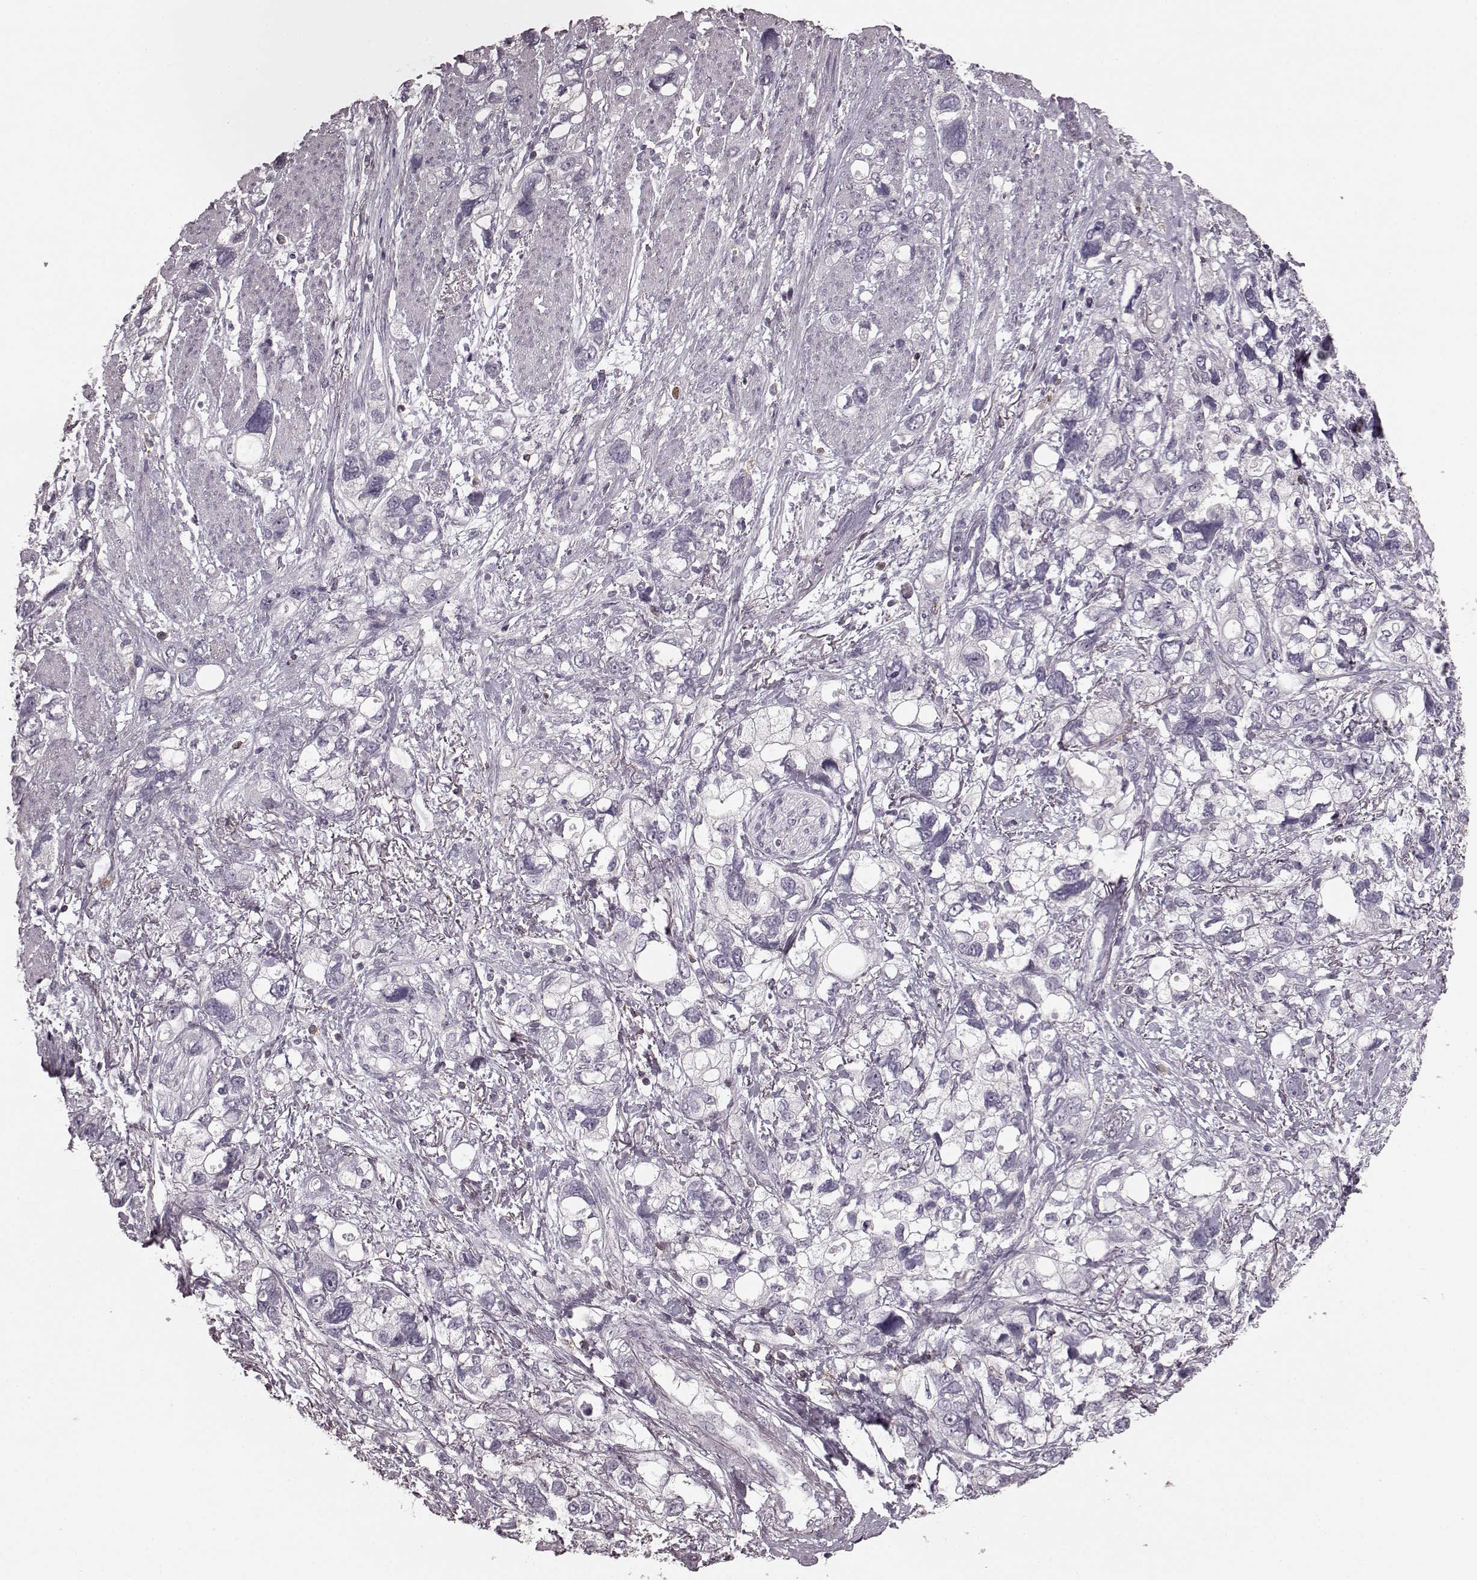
{"staining": {"intensity": "negative", "quantity": "none", "location": "none"}, "tissue": "stomach cancer", "cell_type": "Tumor cells", "image_type": "cancer", "snomed": [{"axis": "morphology", "description": "Adenocarcinoma, NOS"}, {"axis": "topography", "description": "Stomach, upper"}], "caption": "Stomach cancer (adenocarcinoma) was stained to show a protein in brown. There is no significant positivity in tumor cells.", "gene": "CD28", "patient": {"sex": "female", "age": 81}}